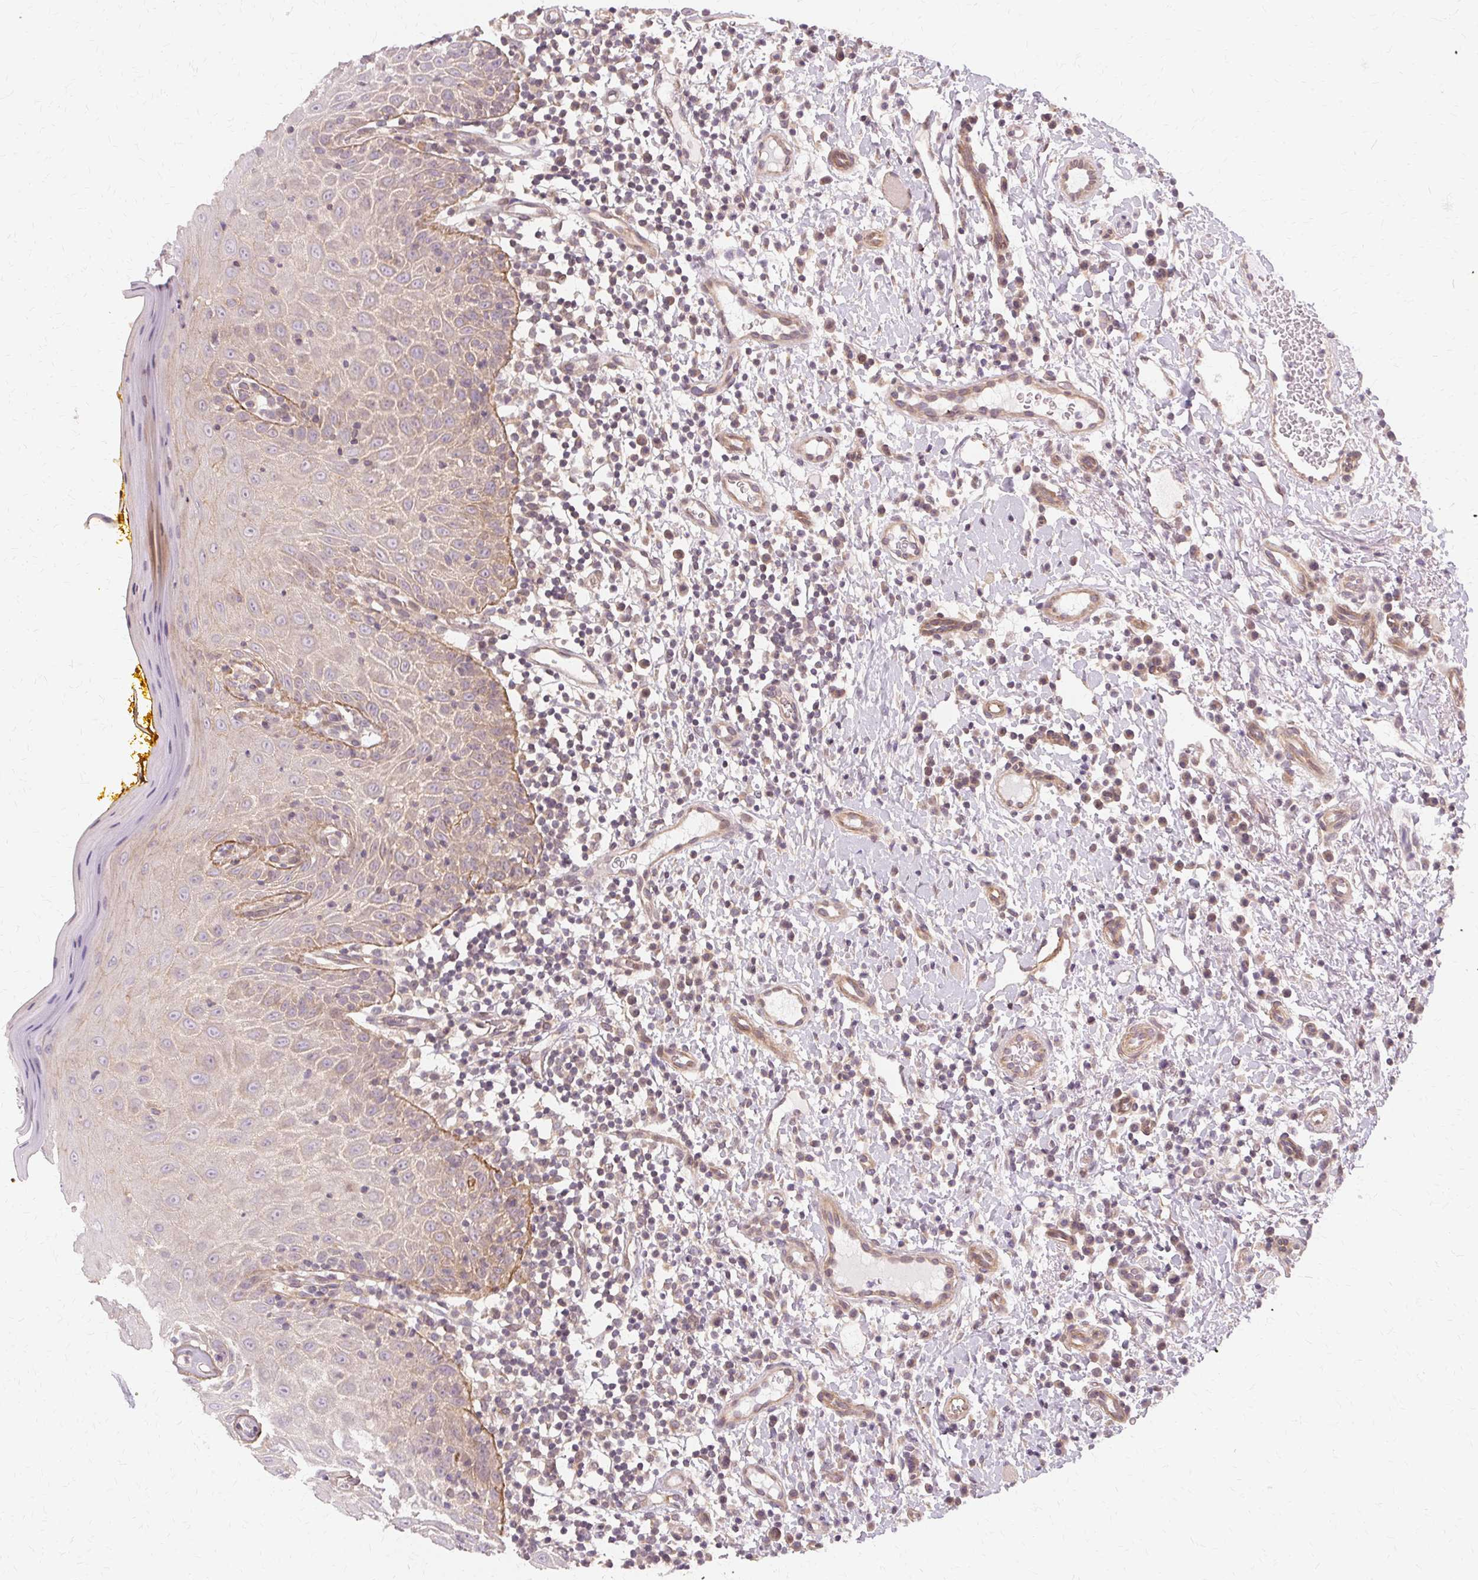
{"staining": {"intensity": "negative", "quantity": "none", "location": "none"}, "tissue": "oral mucosa", "cell_type": "Squamous epithelial cells", "image_type": "normal", "snomed": [{"axis": "morphology", "description": "Normal tissue, NOS"}, {"axis": "topography", "description": "Oral tissue"}, {"axis": "topography", "description": "Tounge, NOS"}], "caption": "Oral mucosa stained for a protein using IHC demonstrates no positivity squamous epithelial cells.", "gene": "USP8", "patient": {"sex": "female", "age": 58}}